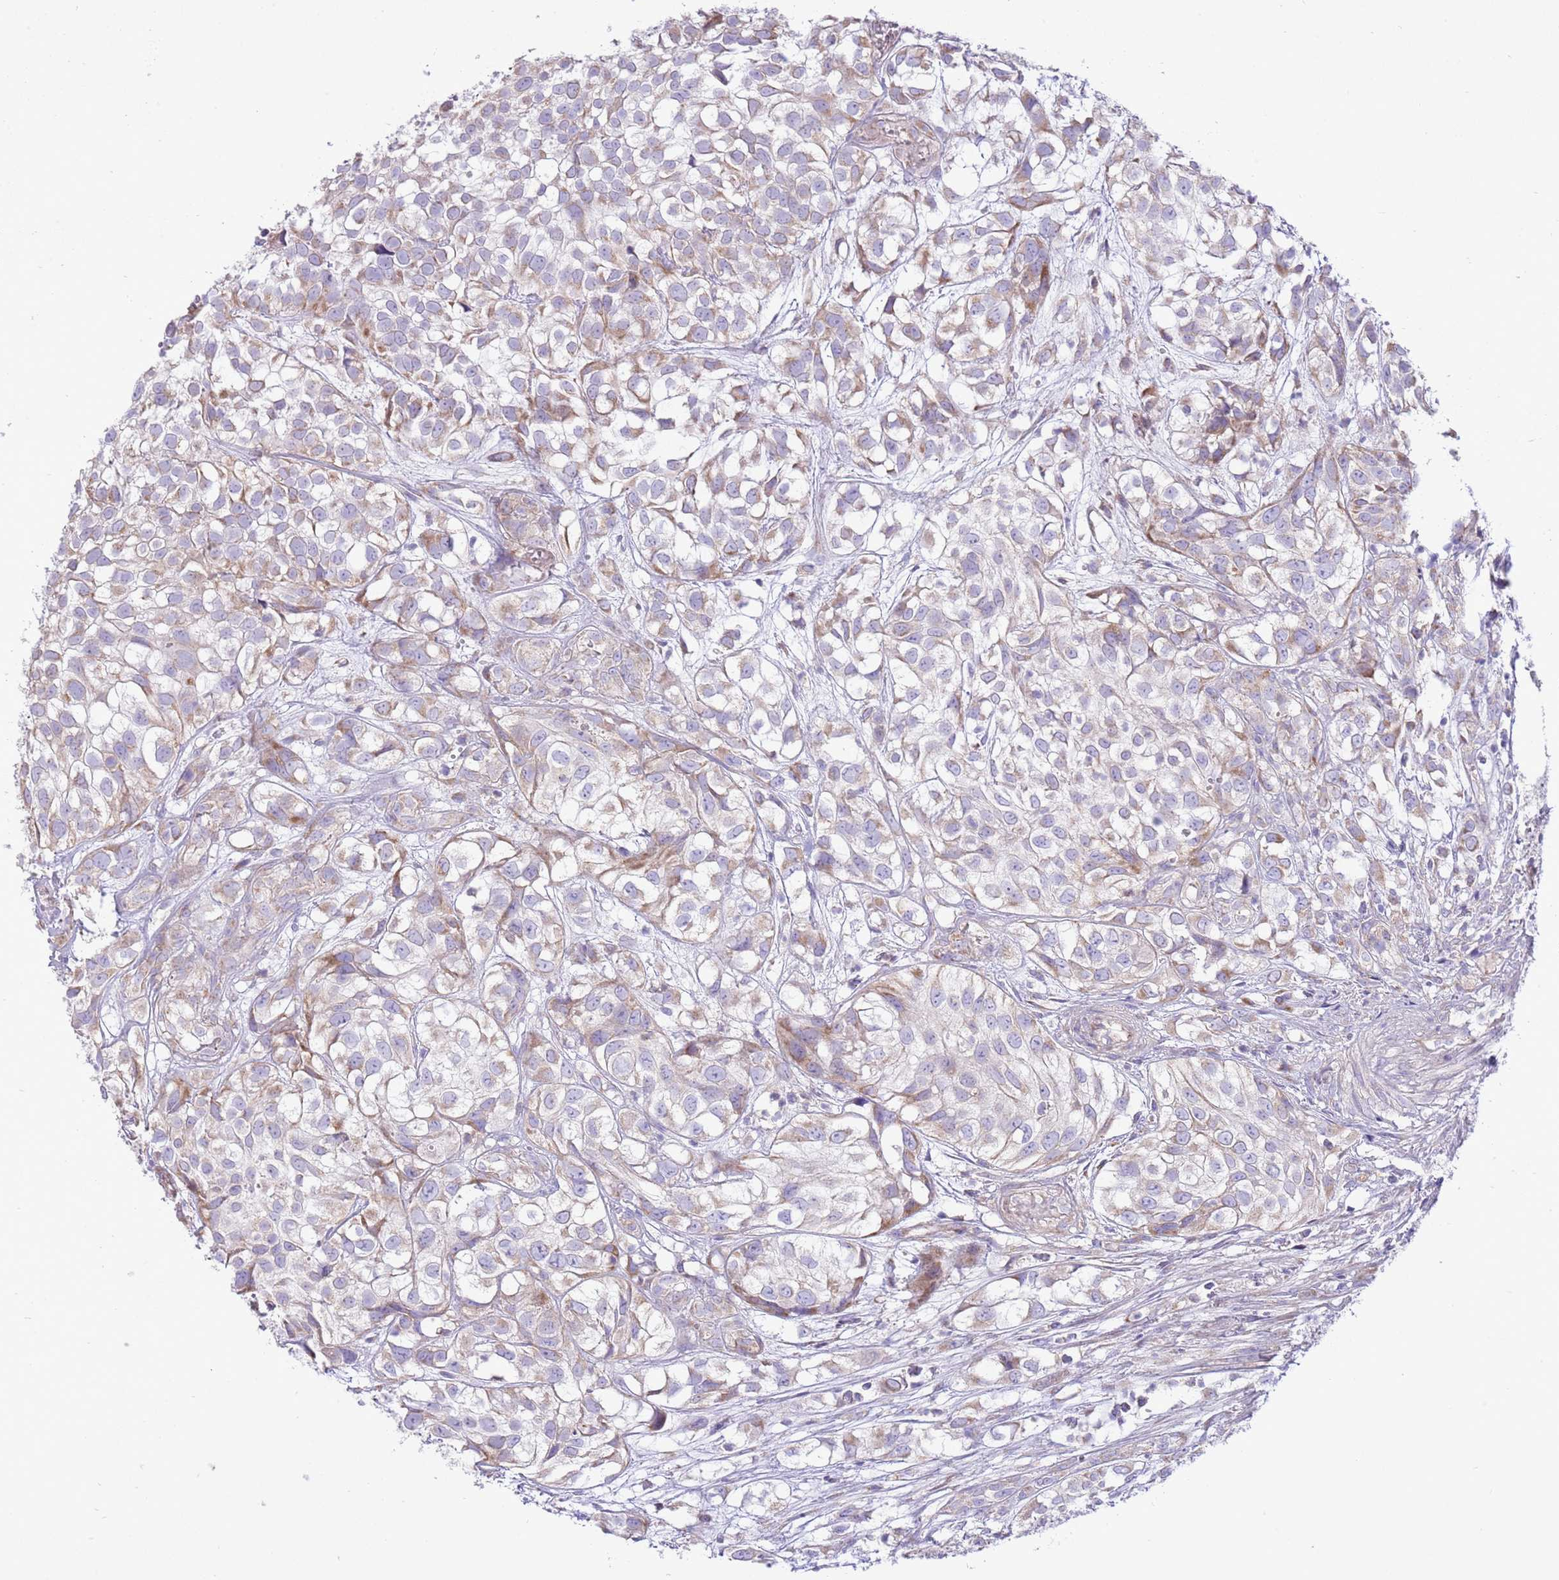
{"staining": {"intensity": "weak", "quantity": "<25%", "location": "cytoplasmic/membranous"}, "tissue": "urothelial cancer", "cell_type": "Tumor cells", "image_type": "cancer", "snomed": [{"axis": "morphology", "description": "Urothelial carcinoma, High grade"}, {"axis": "topography", "description": "Urinary bladder"}], "caption": "Human urothelial carcinoma (high-grade) stained for a protein using immunohistochemistry displays no expression in tumor cells.", "gene": "OAZ2", "patient": {"sex": "male", "age": 56}}